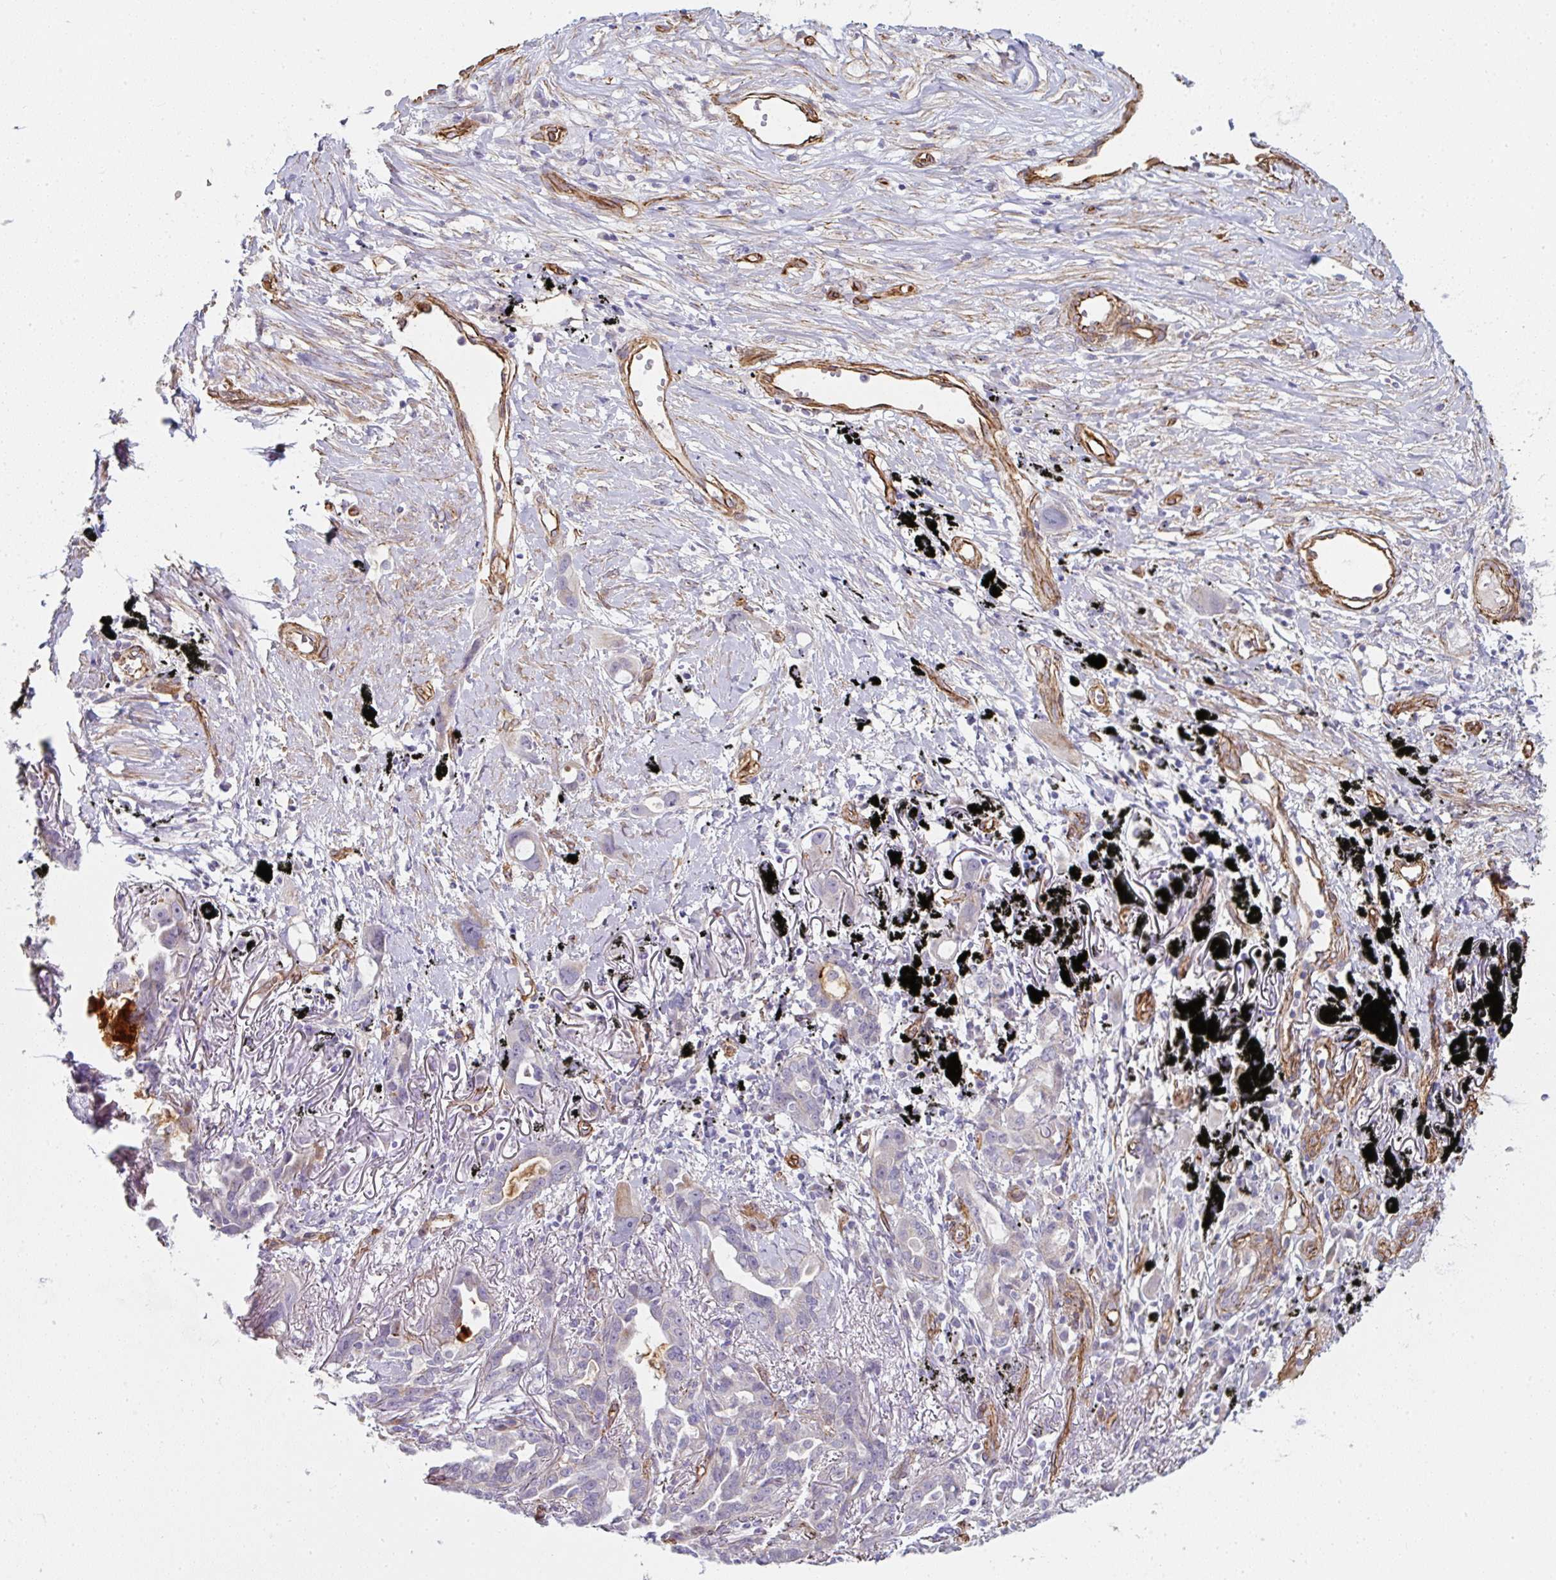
{"staining": {"intensity": "negative", "quantity": "none", "location": "none"}, "tissue": "lung cancer", "cell_type": "Tumor cells", "image_type": "cancer", "snomed": [{"axis": "morphology", "description": "Adenocarcinoma, NOS"}, {"axis": "topography", "description": "Lung"}], "caption": "The histopathology image exhibits no significant expression in tumor cells of lung cancer.", "gene": "ANKUB1", "patient": {"sex": "male", "age": 67}}